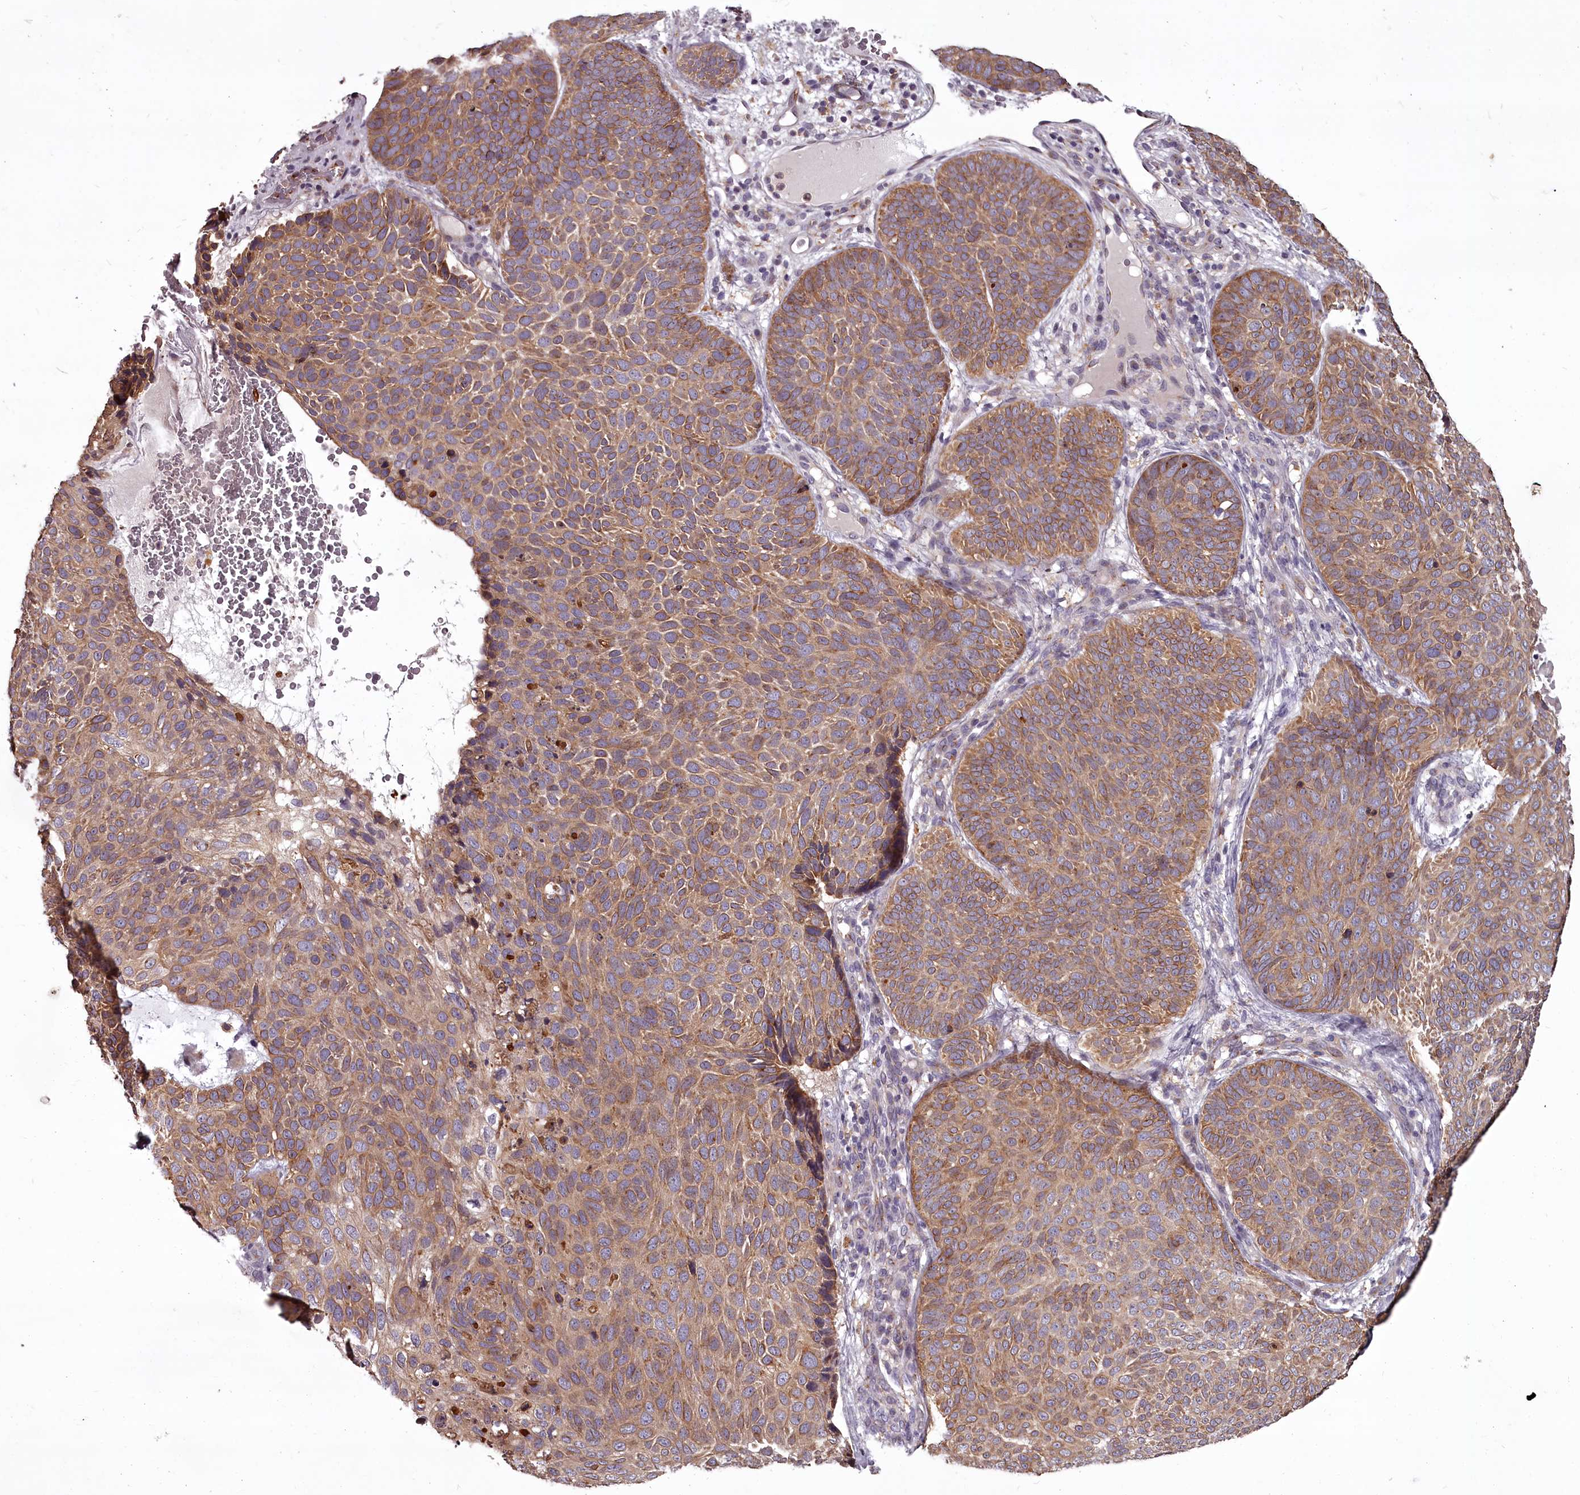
{"staining": {"intensity": "moderate", "quantity": ">75%", "location": "cytoplasmic/membranous"}, "tissue": "skin cancer", "cell_type": "Tumor cells", "image_type": "cancer", "snomed": [{"axis": "morphology", "description": "Basal cell carcinoma"}, {"axis": "topography", "description": "Skin"}], "caption": "Immunohistochemical staining of human skin cancer (basal cell carcinoma) exhibits moderate cytoplasmic/membranous protein positivity in about >75% of tumor cells. The staining was performed using DAB (3,3'-diaminobenzidine) to visualize the protein expression in brown, while the nuclei were stained in blue with hematoxylin (Magnification: 20x).", "gene": "STX6", "patient": {"sex": "male", "age": 85}}